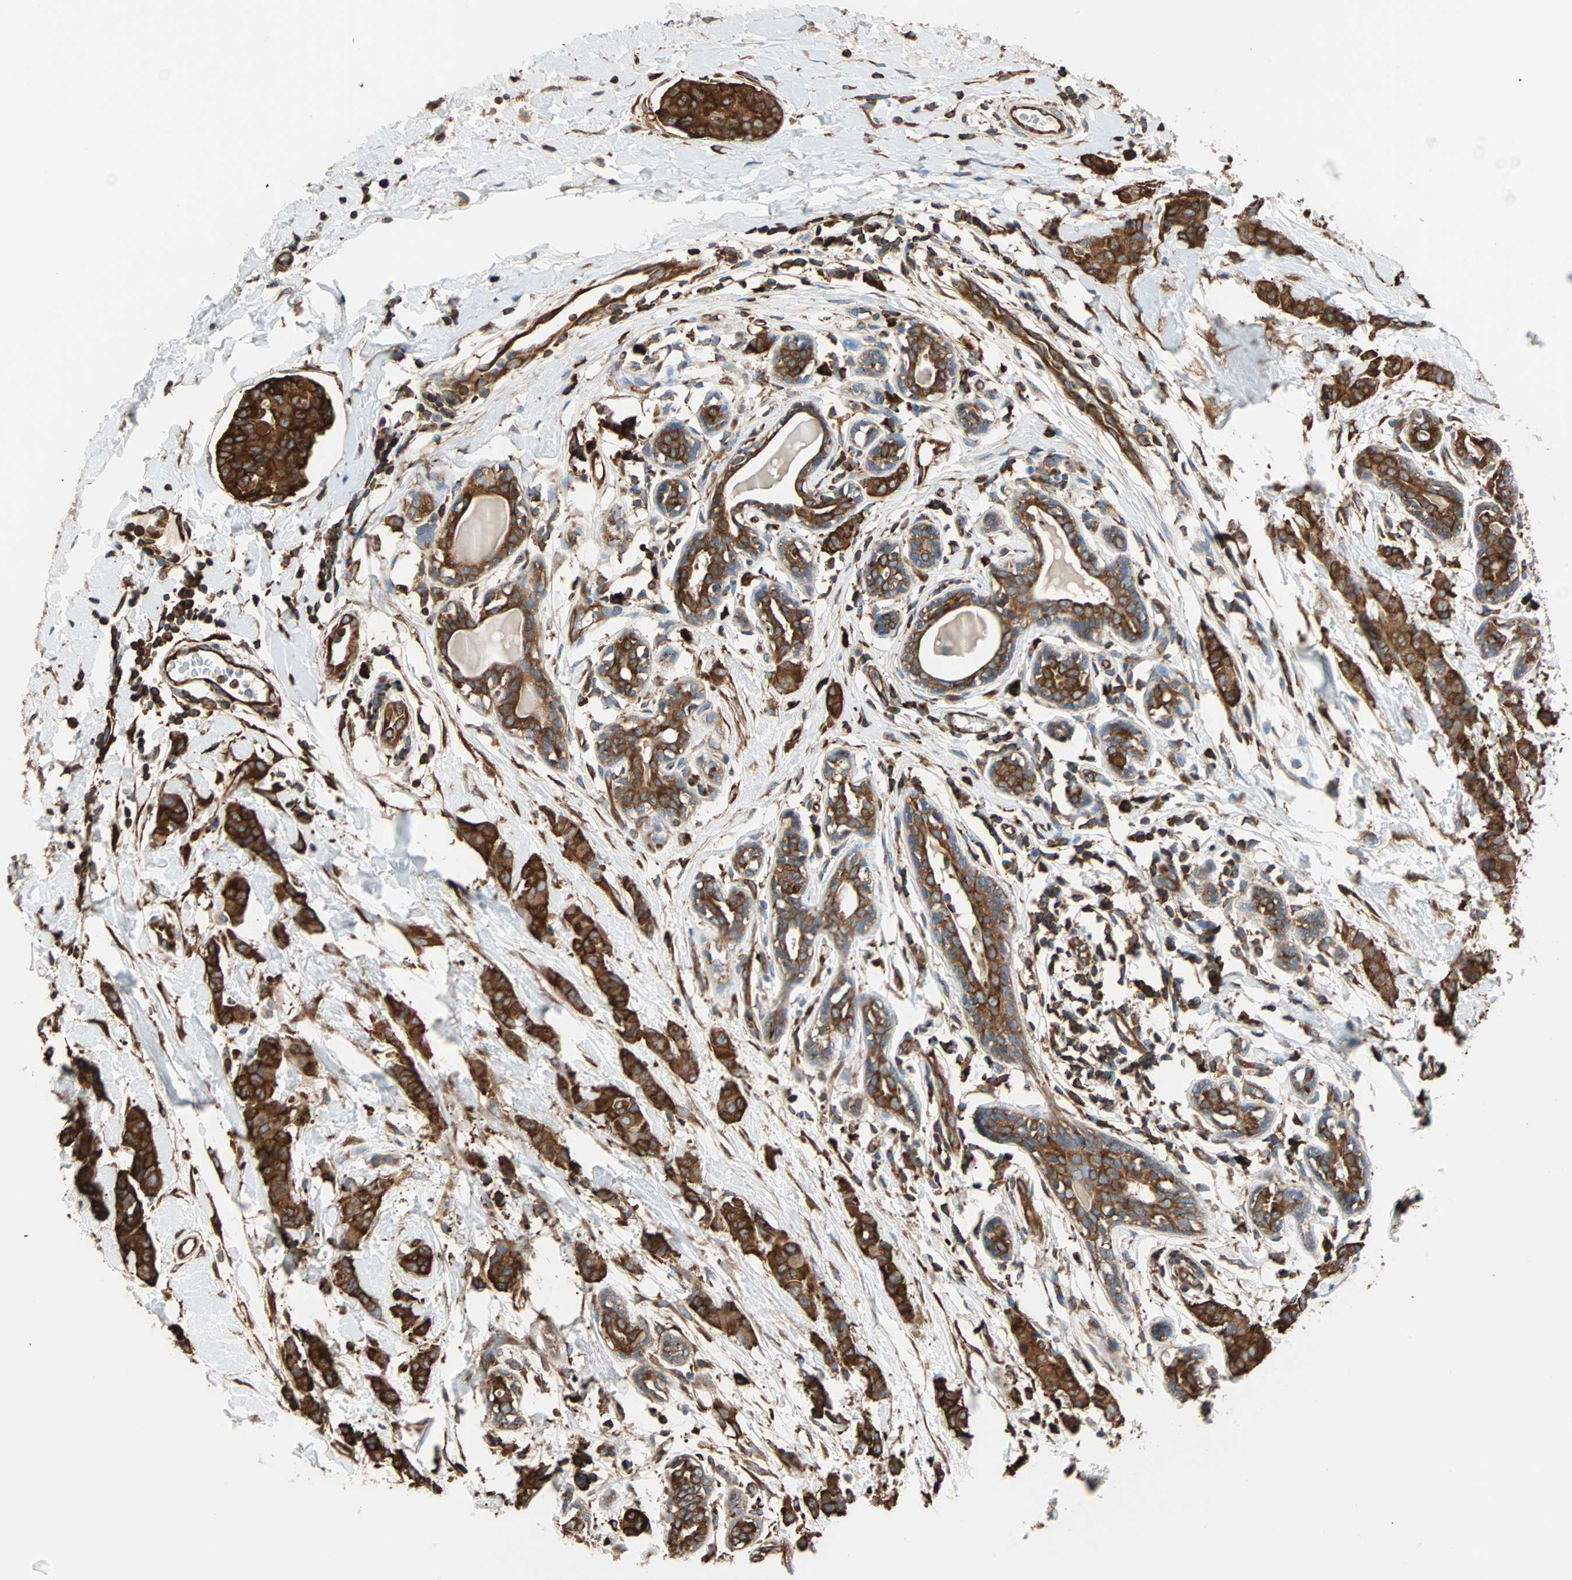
{"staining": {"intensity": "strong", "quantity": ">75%", "location": "cytoplasmic/membranous"}, "tissue": "breast cancer", "cell_type": "Tumor cells", "image_type": "cancer", "snomed": [{"axis": "morphology", "description": "Normal tissue, NOS"}, {"axis": "morphology", "description": "Duct carcinoma"}, {"axis": "topography", "description": "Breast"}], "caption": "Breast intraductal carcinoma was stained to show a protein in brown. There is high levels of strong cytoplasmic/membranous staining in about >75% of tumor cells.", "gene": "EEF2", "patient": {"sex": "female", "age": 40}}